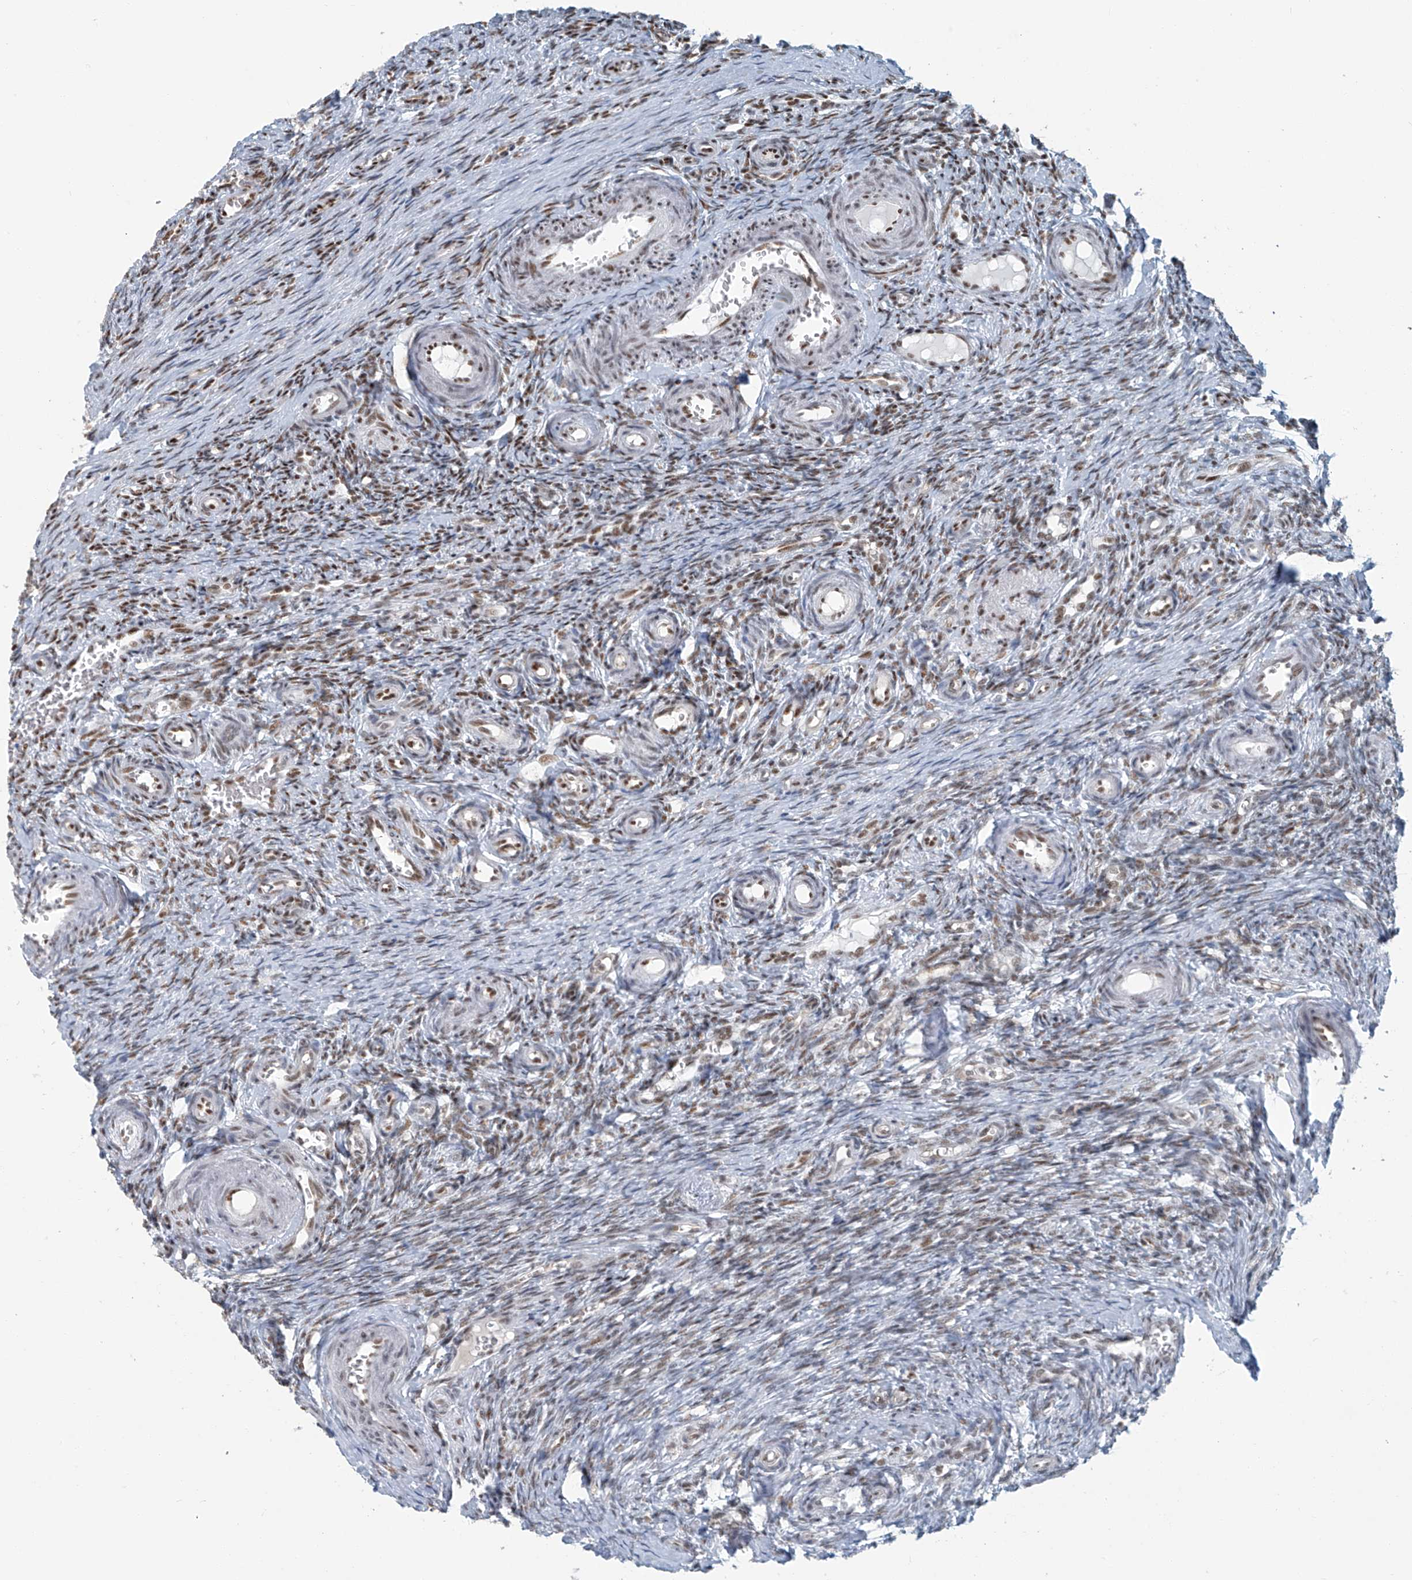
{"staining": {"intensity": "moderate", "quantity": "25%-75%", "location": "nuclear"}, "tissue": "ovary", "cell_type": "Ovarian stroma cells", "image_type": "normal", "snomed": [{"axis": "morphology", "description": "Adenocarcinoma, NOS"}, {"axis": "topography", "description": "Endometrium"}], "caption": "Ovary stained for a protein (brown) exhibits moderate nuclear positive expression in about 25%-75% of ovarian stroma cells.", "gene": "ENSG00000257390", "patient": {"sex": "female", "age": 32}}